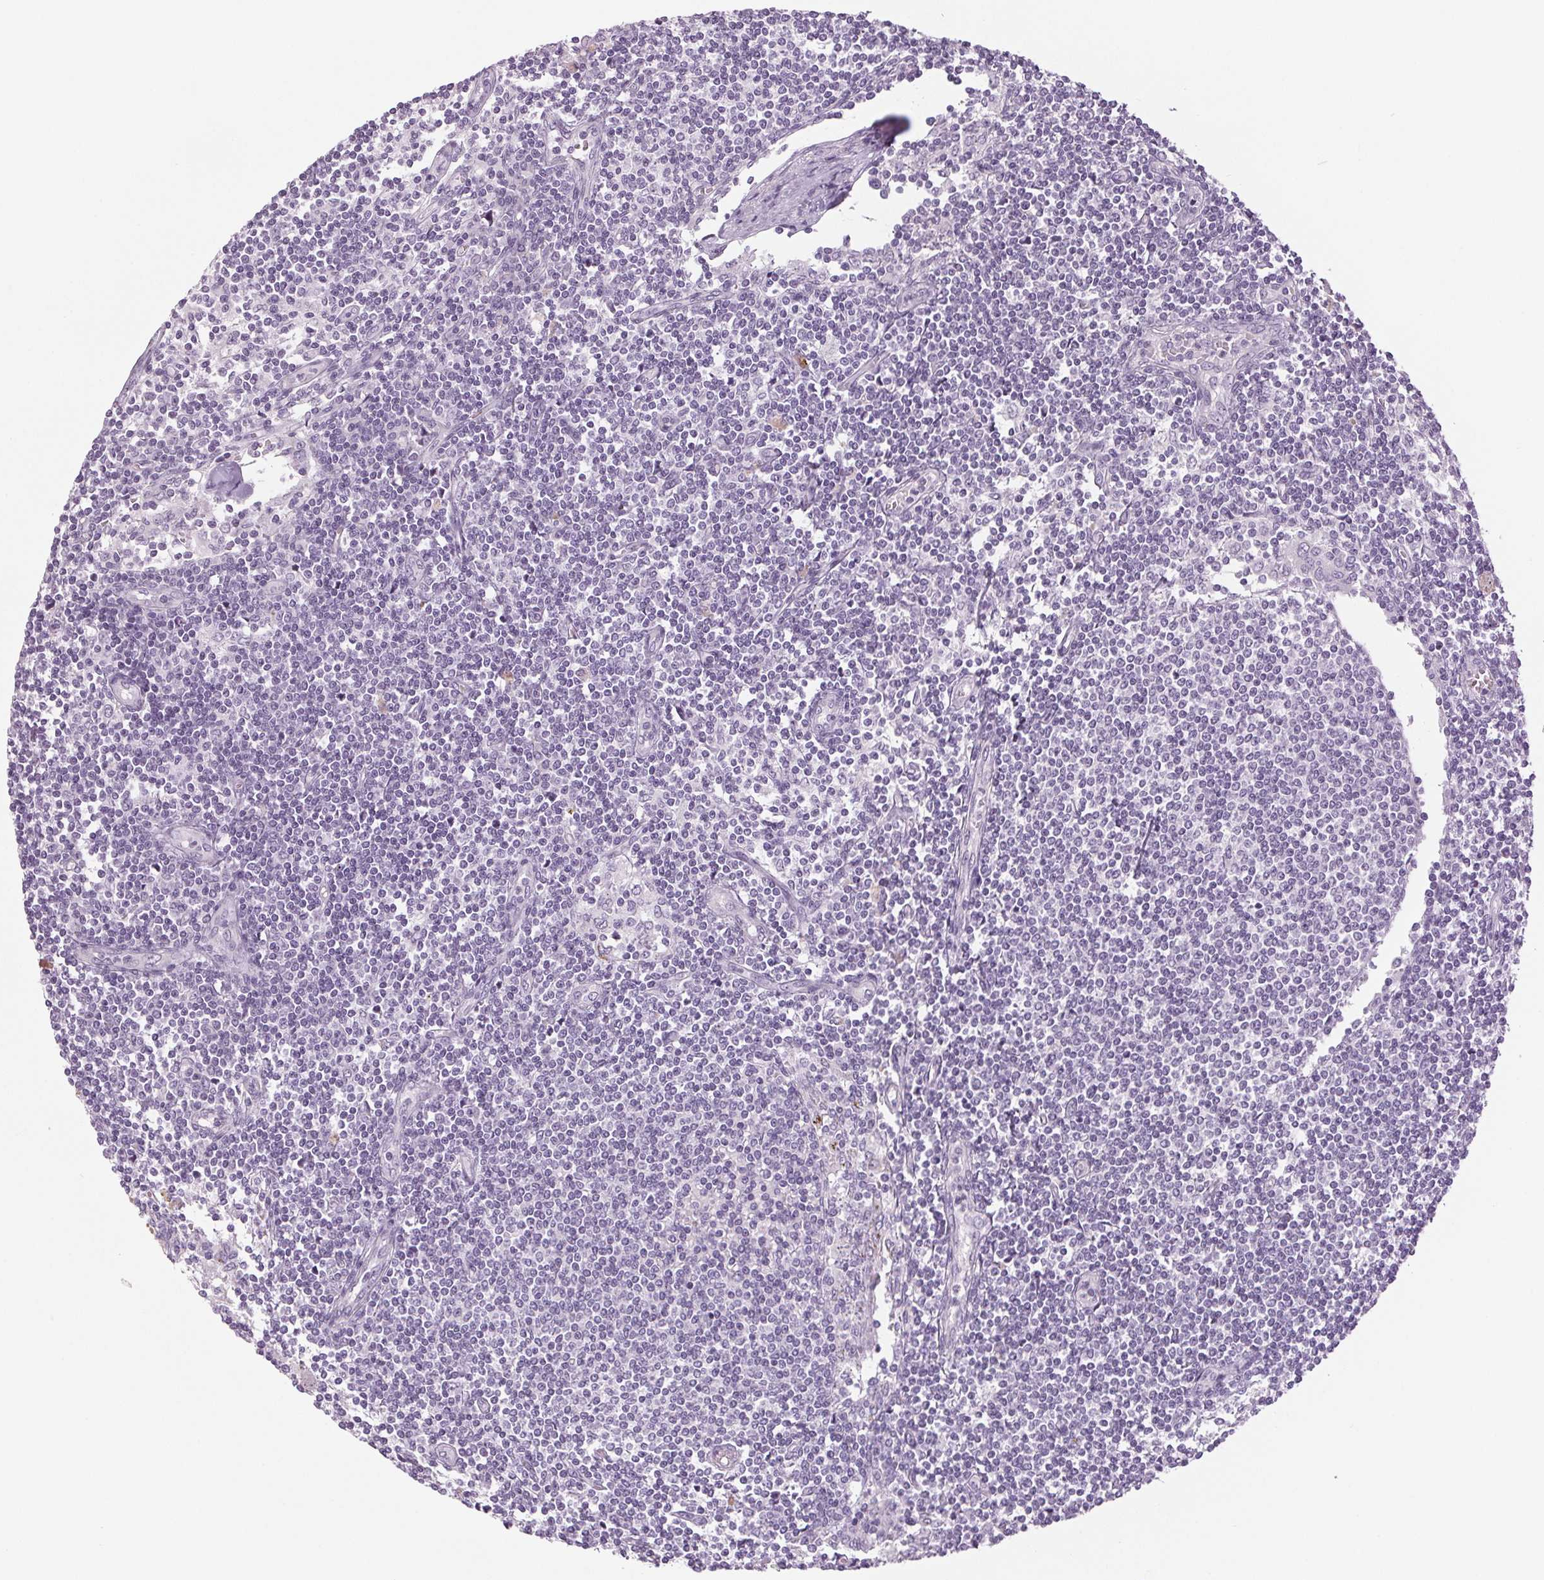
{"staining": {"intensity": "negative", "quantity": "none", "location": "none"}, "tissue": "lymph node", "cell_type": "Non-germinal center cells", "image_type": "normal", "snomed": [{"axis": "morphology", "description": "Normal tissue, NOS"}, {"axis": "topography", "description": "Lymph node"}], "caption": "Unremarkable lymph node was stained to show a protein in brown. There is no significant positivity in non-germinal center cells.", "gene": "DNAJC6", "patient": {"sex": "female", "age": 69}}